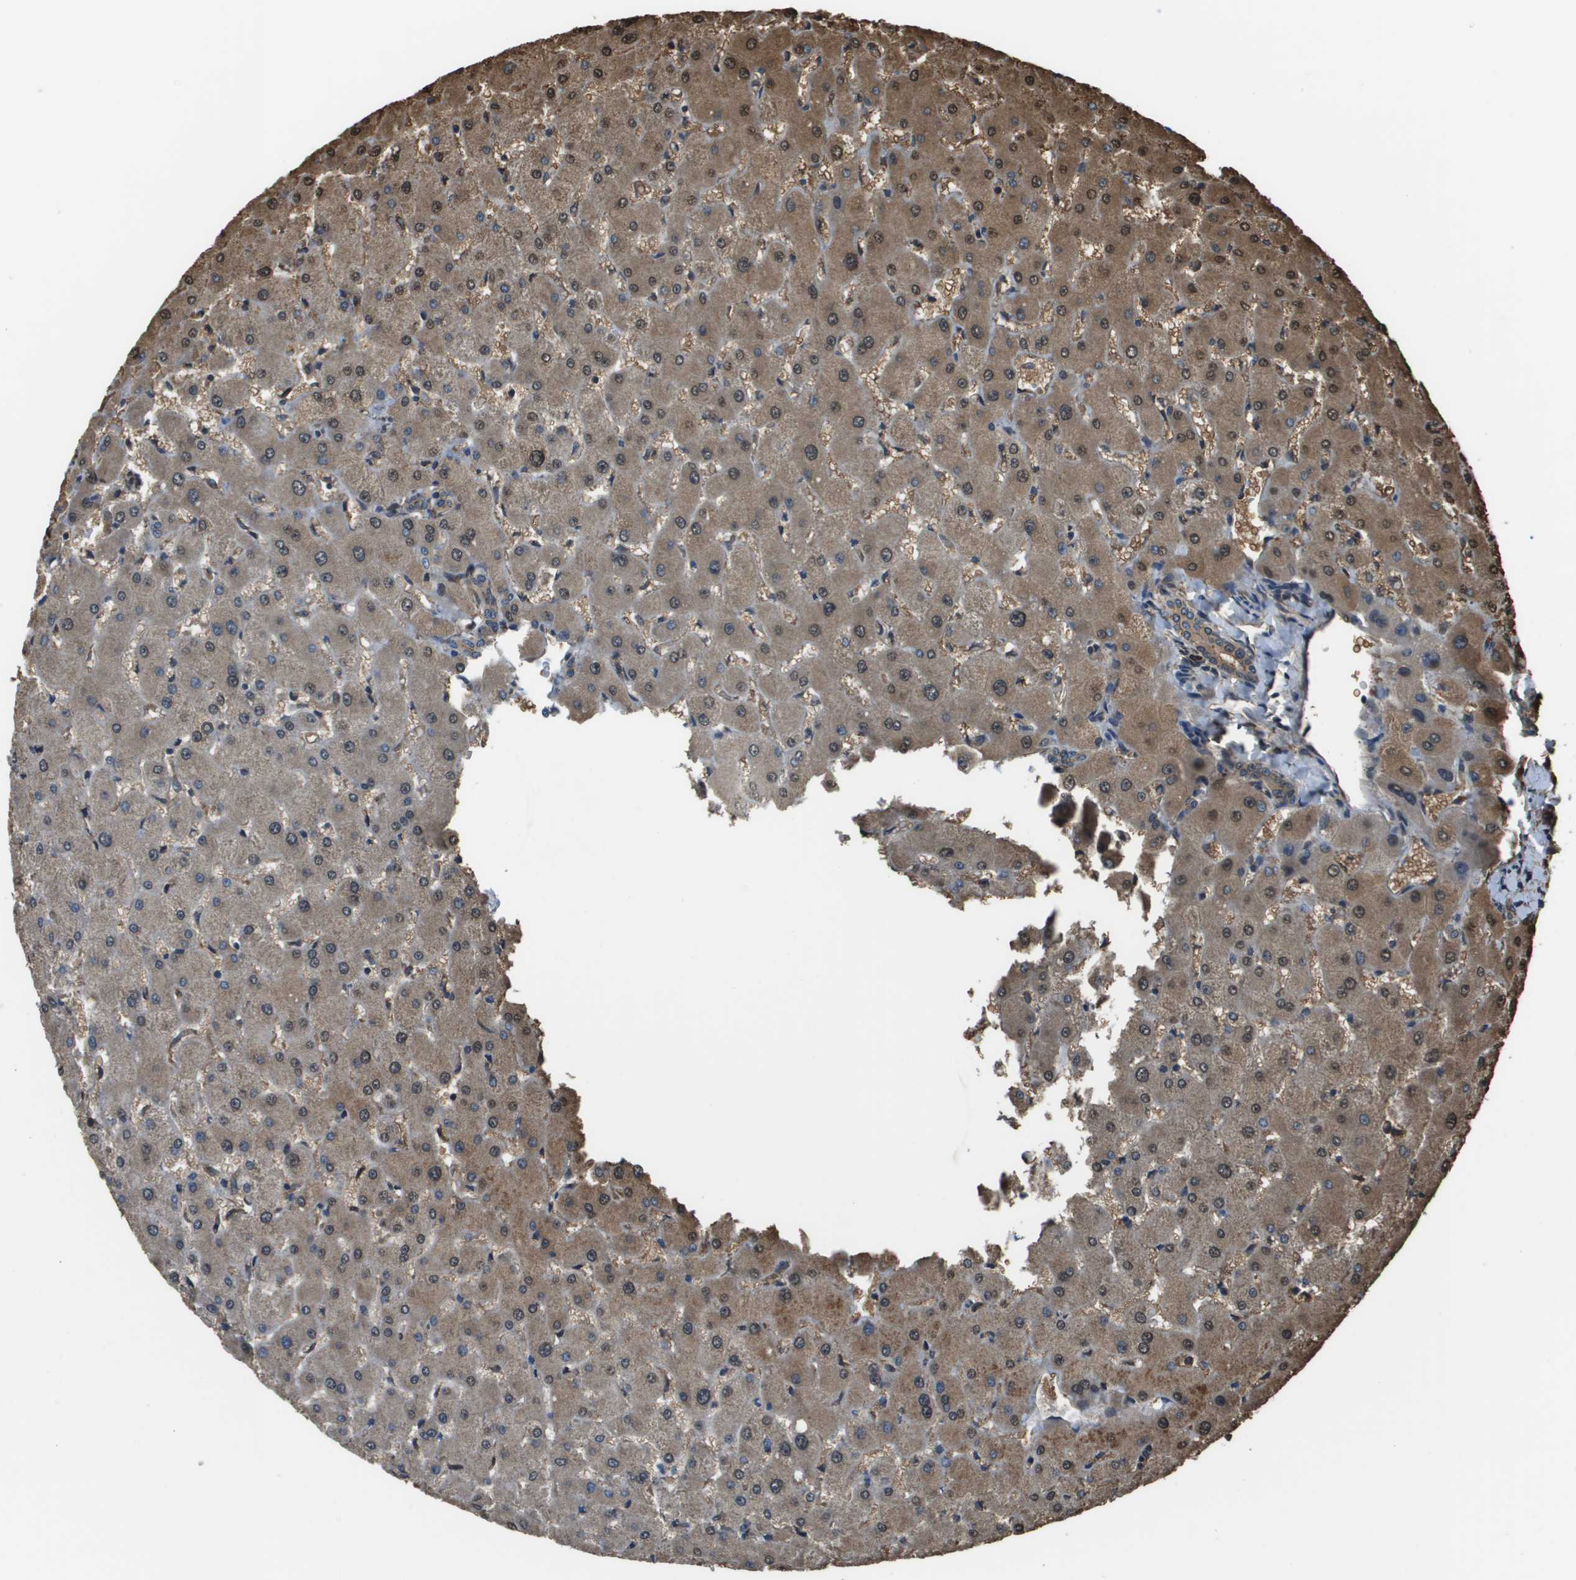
{"staining": {"intensity": "moderate", "quantity": ">75%", "location": "cytoplasmic/membranous"}, "tissue": "liver", "cell_type": "Cholangiocytes", "image_type": "normal", "snomed": [{"axis": "morphology", "description": "Normal tissue, NOS"}, {"axis": "topography", "description": "Liver"}], "caption": "A medium amount of moderate cytoplasmic/membranous staining is seen in about >75% of cholangiocytes in normal liver. (Brightfield microscopy of DAB IHC at high magnification).", "gene": "SEC62", "patient": {"sex": "female", "age": 63}}